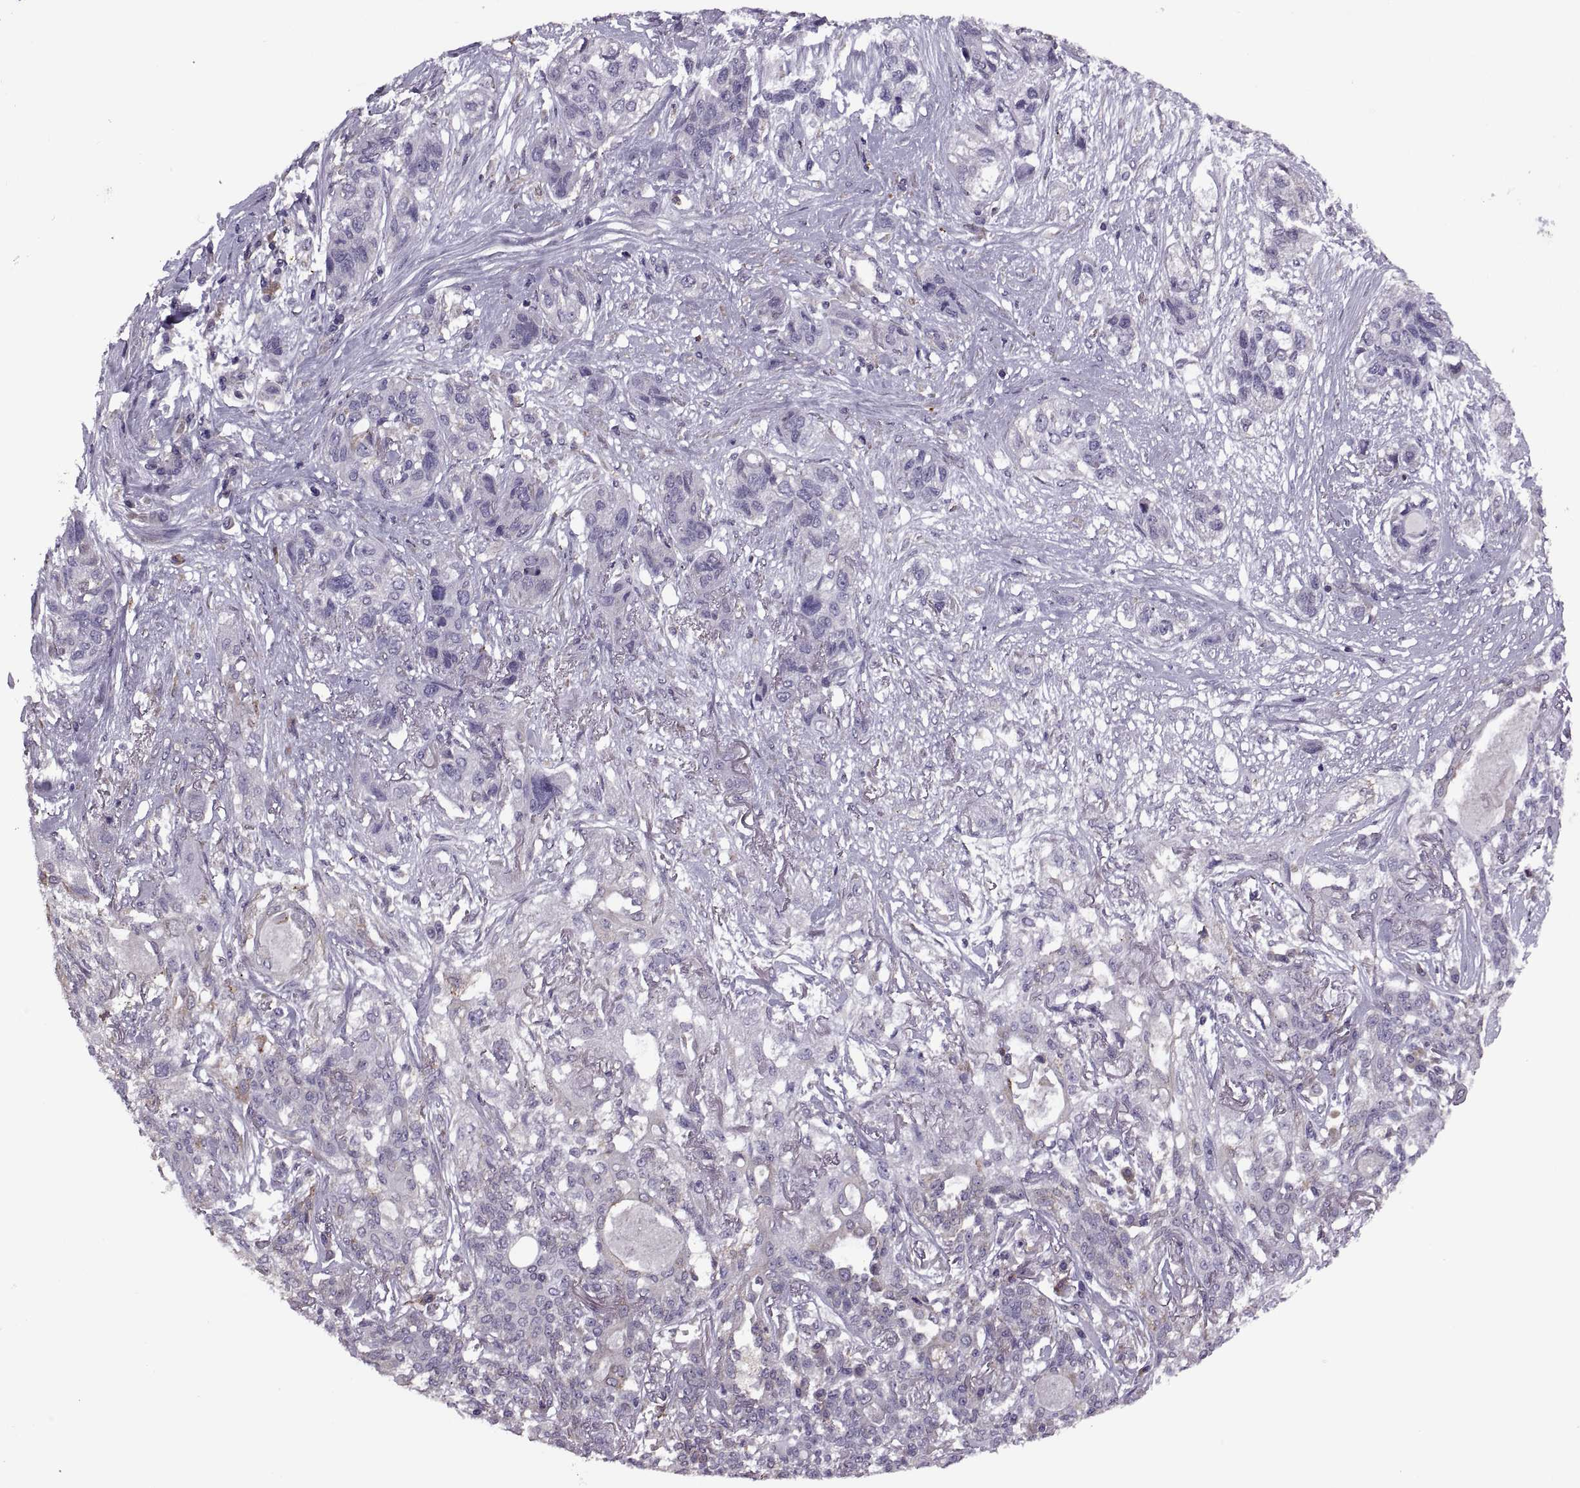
{"staining": {"intensity": "negative", "quantity": "none", "location": "none"}, "tissue": "lung cancer", "cell_type": "Tumor cells", "image_type": "cancer", "snomed": [{"axis": "morphology", "description": "Squamous cell carcinoma, NOS"}, {"axis": "topography", "description": "Lung"}], "caption": "Image shows no protein positivity in tumor cells of lung cancer (squamous cell carcinoma) tissue.", "gene": "LETM2", "patient": {"sex": "female", "age": 70}}